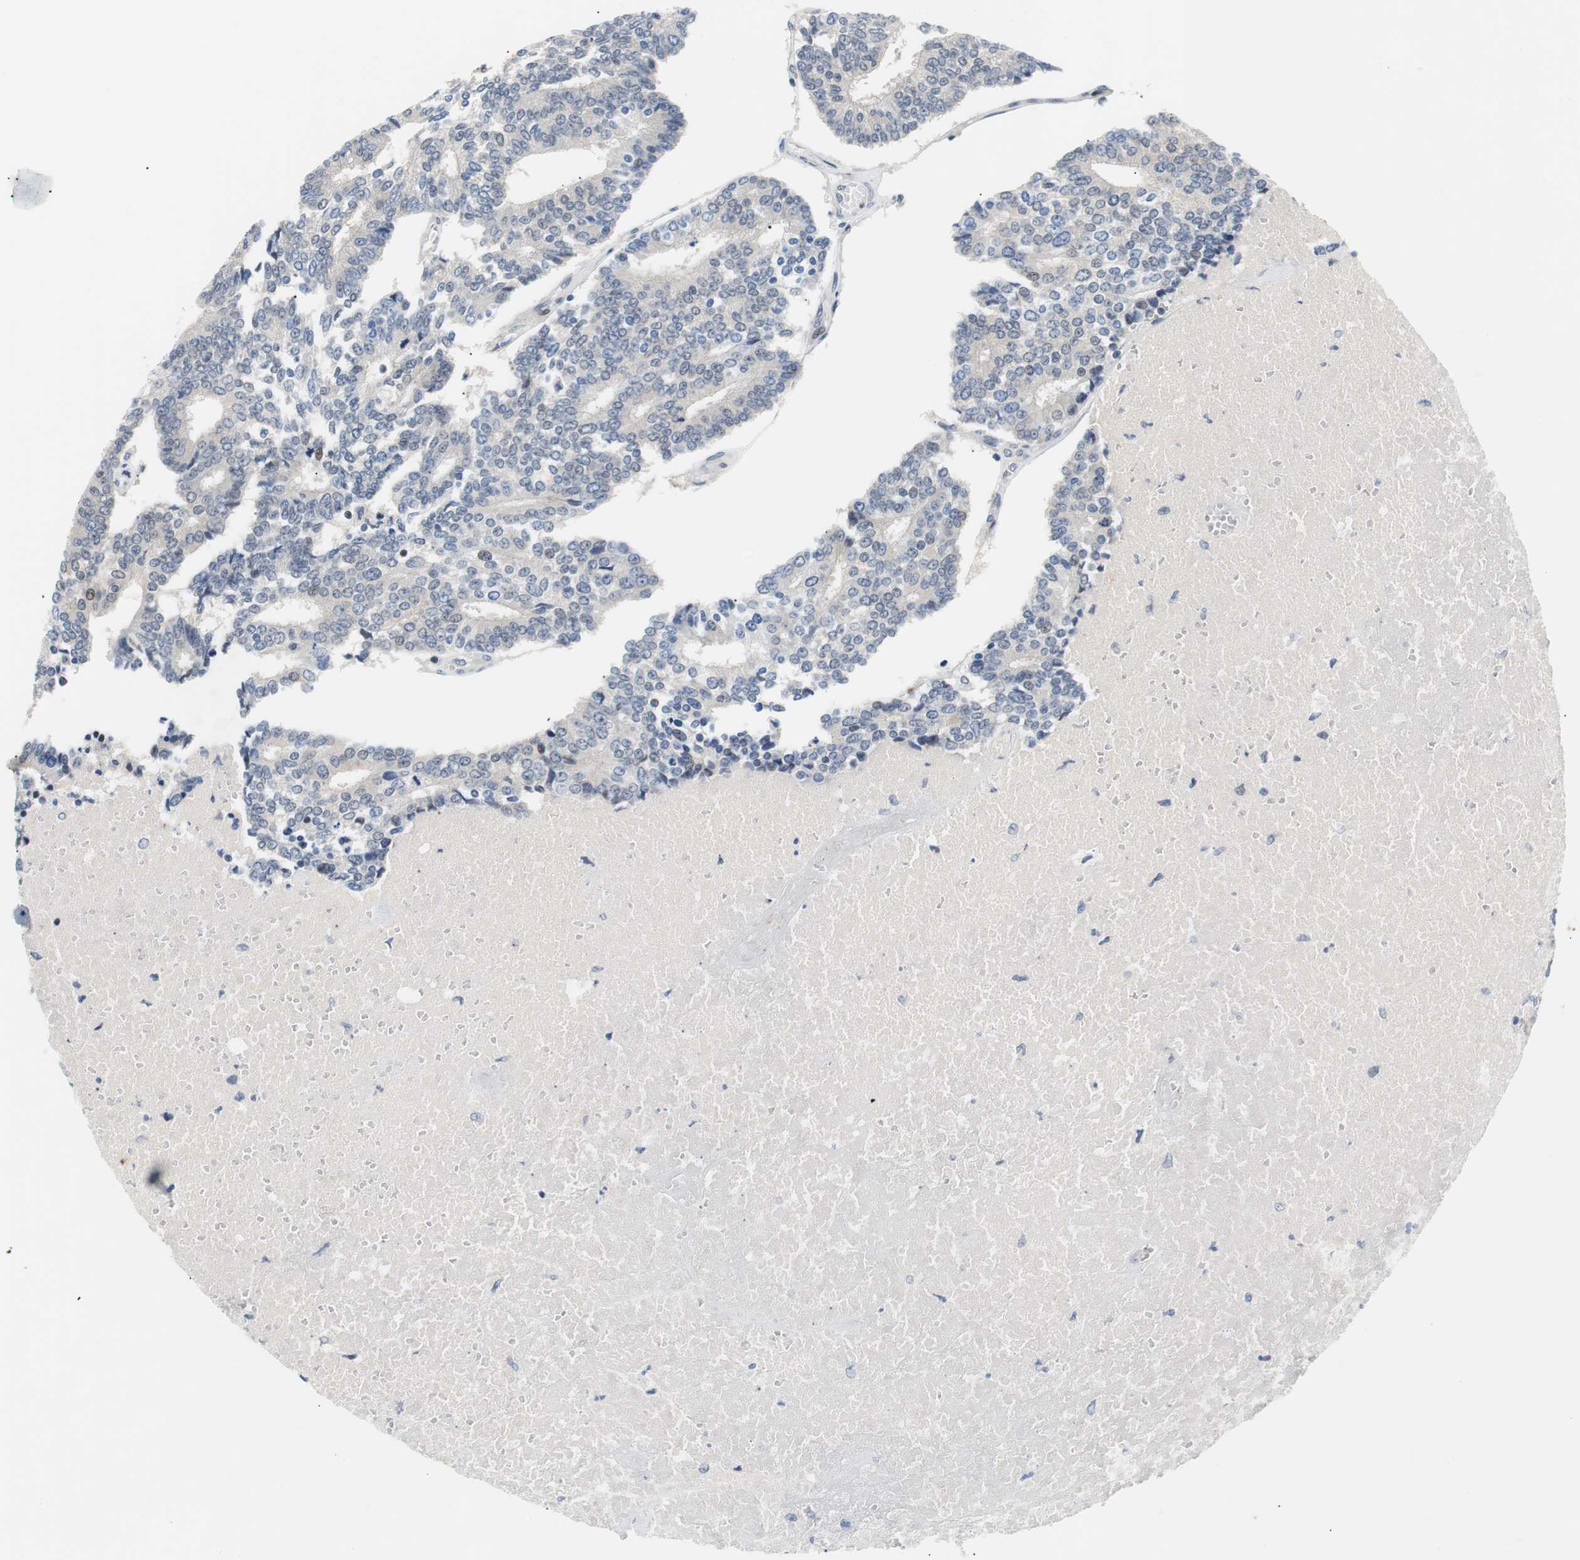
{"staining": {"intensity": "negative", "quantity": "none", "location": "none"}, "tissue": "prostate cancer", "cell_type": "Tumor cells", "image_type": "cancer", "snomed": [{"axis": "morphology", "description": "Adenocarcinoma, High grade"}, {"axis": "topography", "description": "Prostate"}], "caption": "Immunohistochemical staining of prostate cancer (adenocarcinoma (high-grade)) shows no significant staining in tumor cells.", "gene": "MAP2K4", "patient": {"sex": "male", "age": 55}}